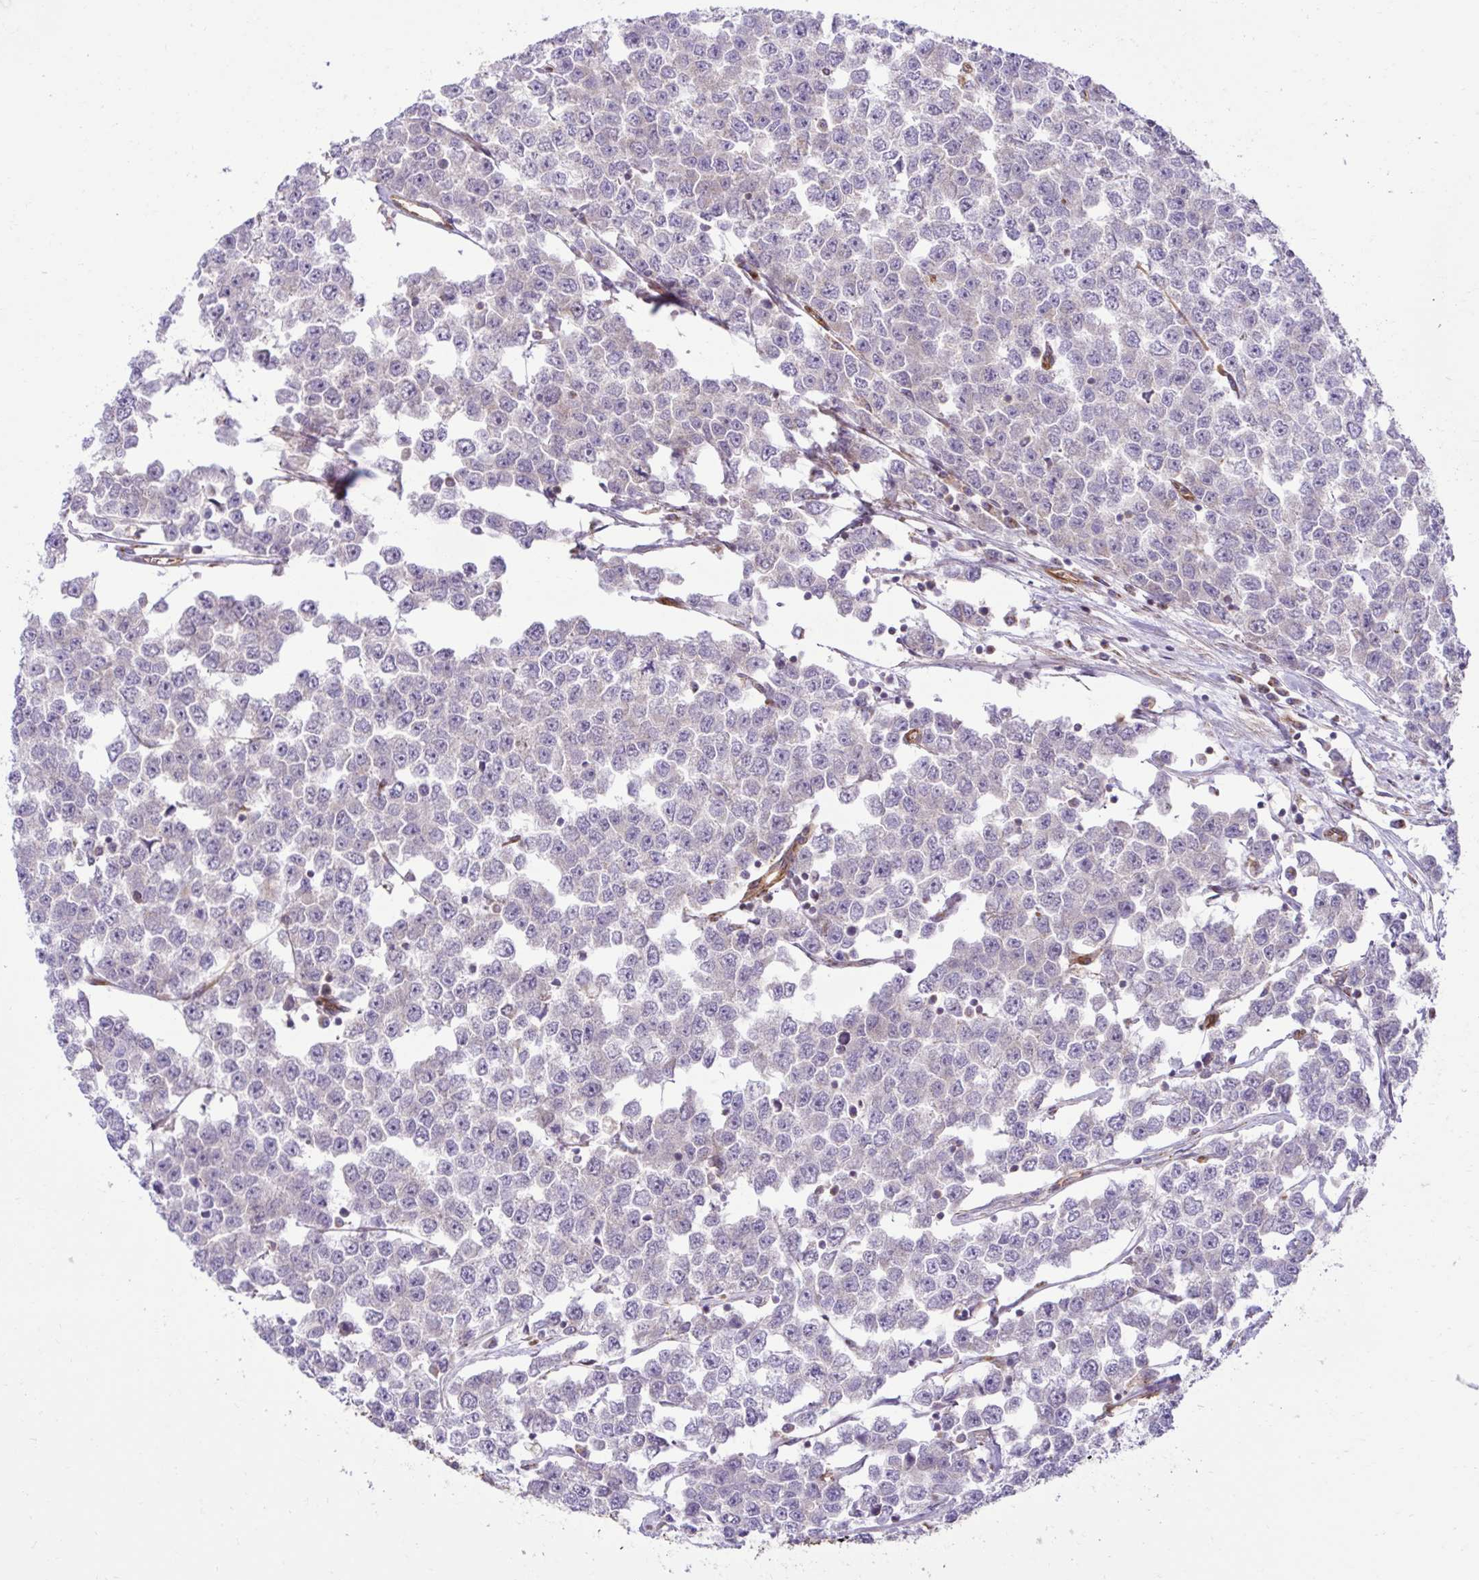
{"staining": {"intensity": "negative", "quantity": "none", "location": "none"}, "tissue": "testis cancer", "cell_type": "Tumor cells", "image_type": "cancer", "snomed": [{"axis": "morphology", "description": "Seminoma, NOS"}, {"axis": "morphology", "description": "Carcinoma, Embryonal, NOS"}, {"axis": "topography", "description": "Testis"}], "caption": "Tumor cells show no significant protein positivity in seminoma (testis). The staining was performed using DAB to visualize the protein expression in brown, while the nuclei were stained in blue with hematoxylin (Magnification: 20x).", "gene": "LIMS1", "patient": {"sex": "male", "age": 52}}